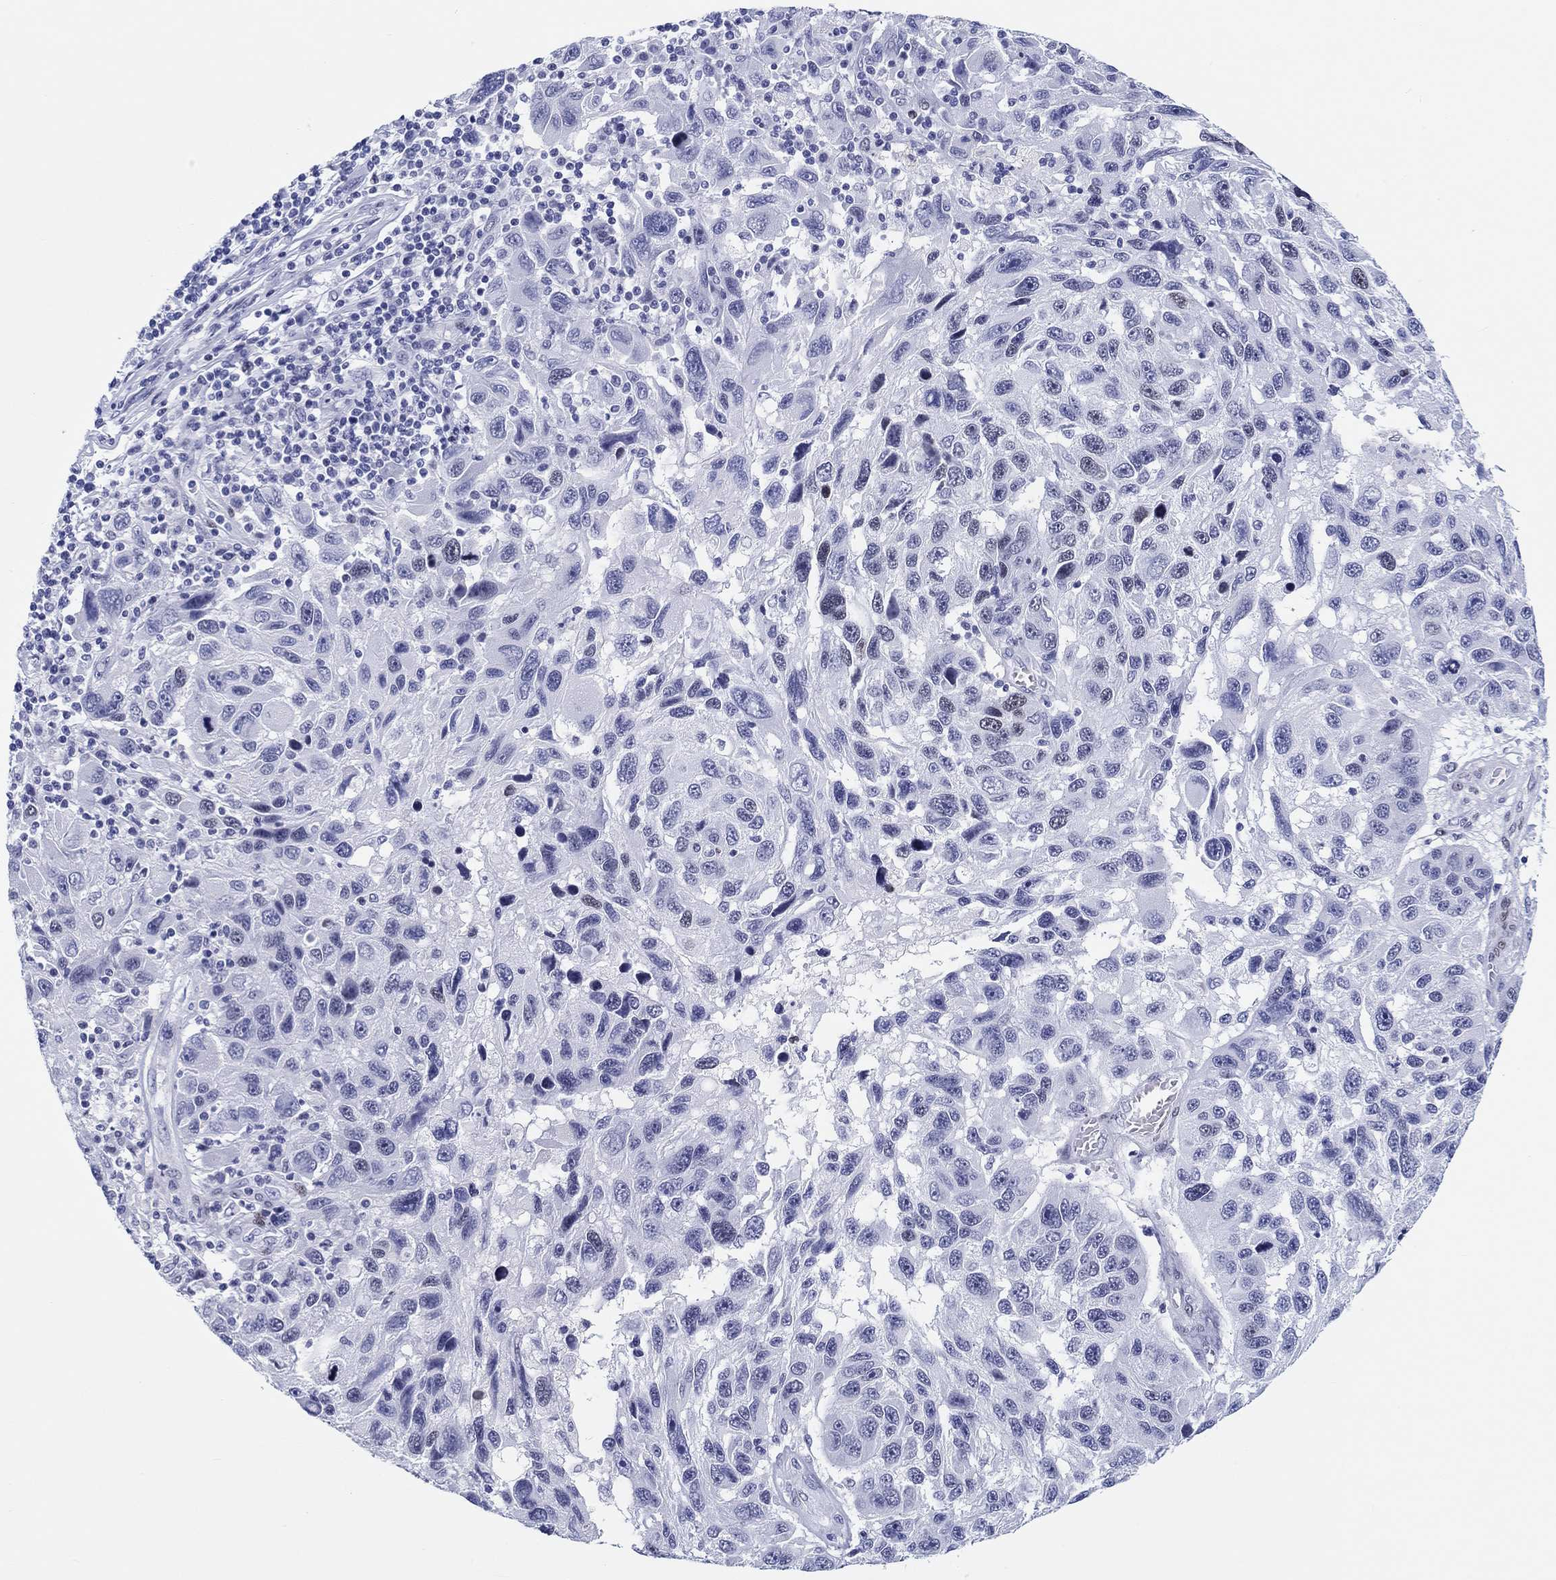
{"staining": {"intensity": "negative", "quantity": "none", "location": "none"}, "tissue": "melanoma", "cell_type": "Tumor cells", "image_type": "cancer", "snomed": [{"axis": "morphology", "description": "Malignant melanoma, NOS"}, {"axis": "topography", "description": "Skin"}], "caption": "The image displays no significant positivity in tumor cells of melanoma.", "gene": "H1-1", "patient": {"sex": "male", "age": 53}}